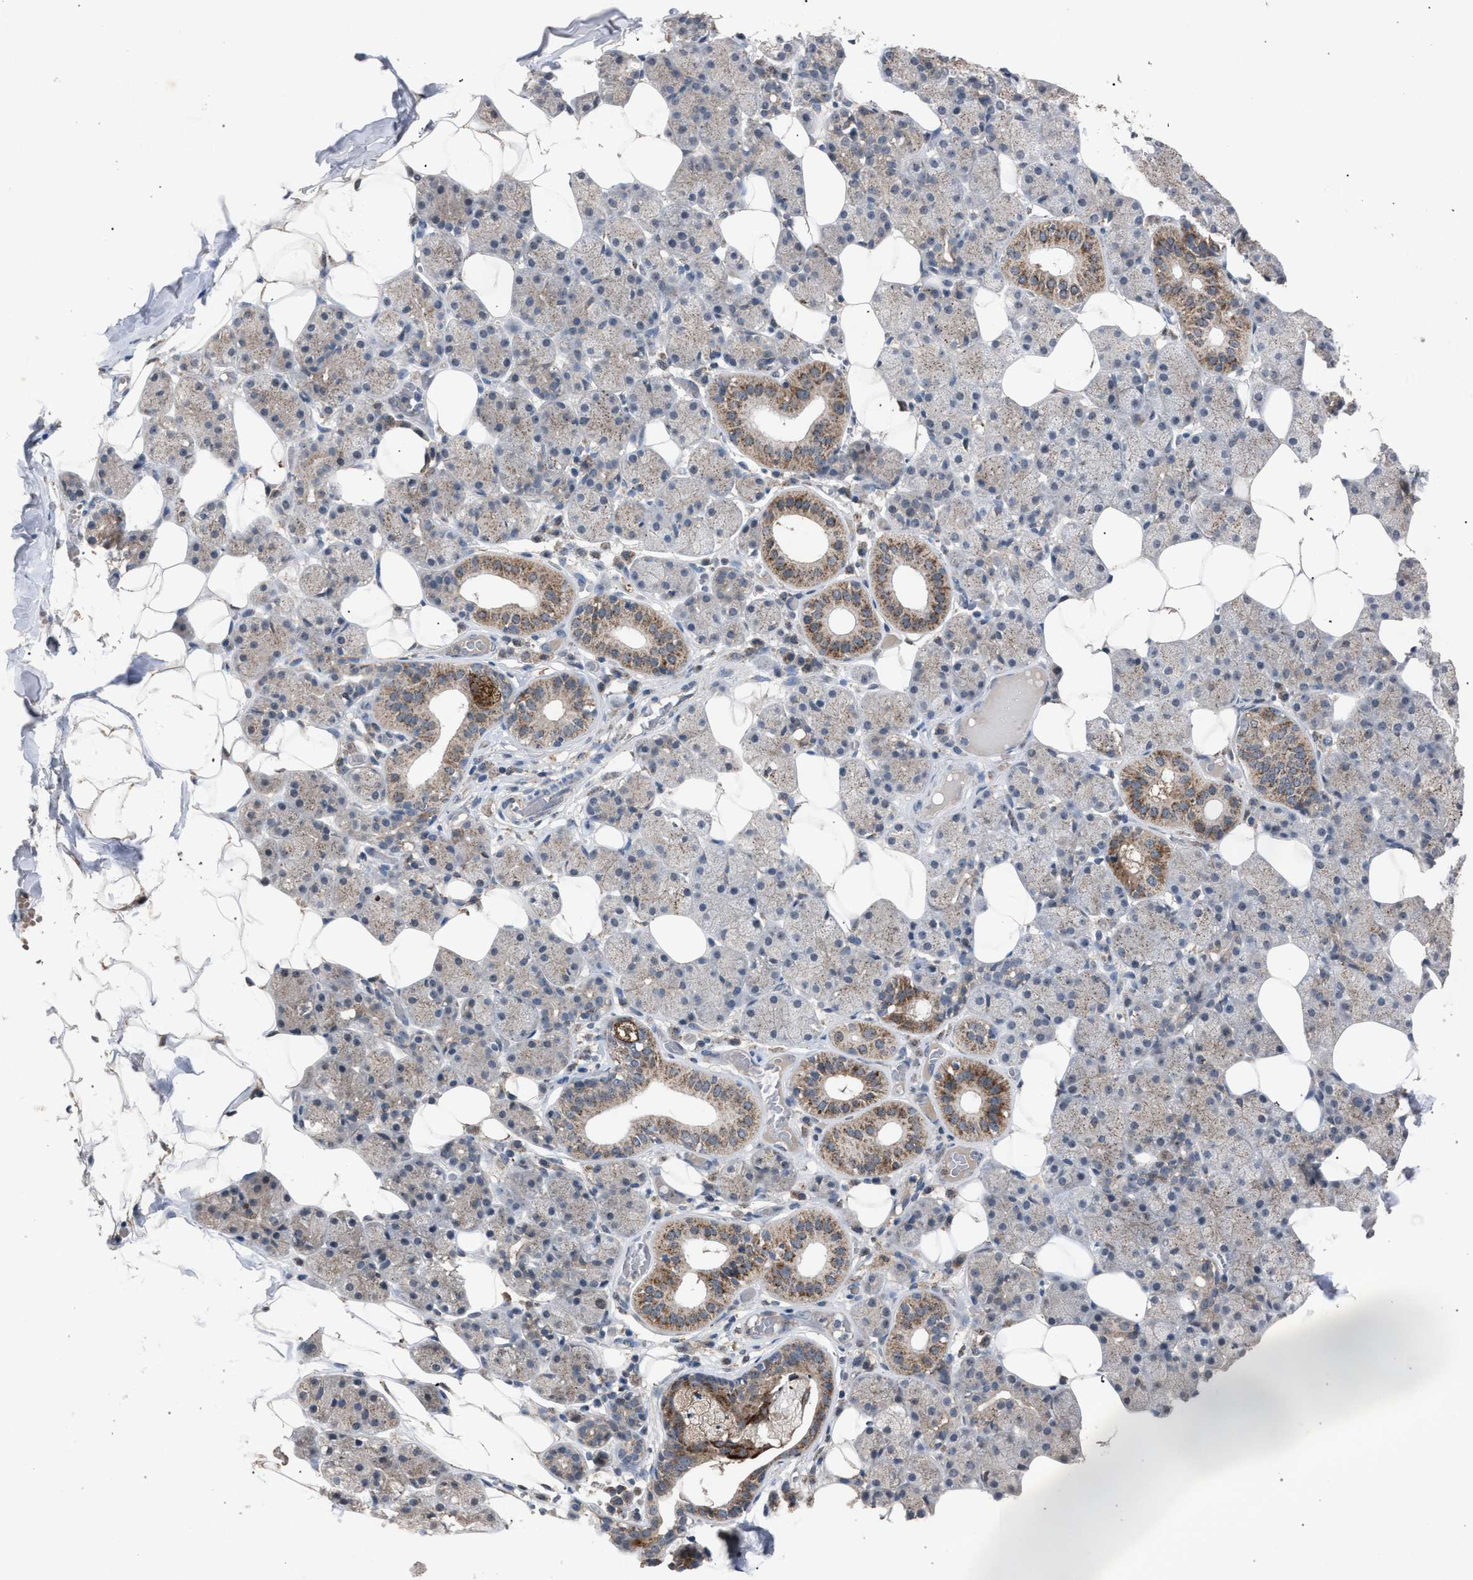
{"staining": {"intensity": "moderate", "quantity": "<25%", "location": "cytoplasmic/membranous"}, "tissue": "salivary gland", "cell_type": "Glandular cells", "image_type": "normal", "snomed": [{"axis": "morphology", "description": "Normal tissue, NOS"}, {"axis": "topography", "description": "Salivary gland"}], "caption": "Salivary gland stained for a protein (brown) shows moderate cytoplasmic/membranous positive expression in approximately <25% of glandular cells.", "gene": "HSD17B4", "patient": {"sex": "female", "age": 33}}